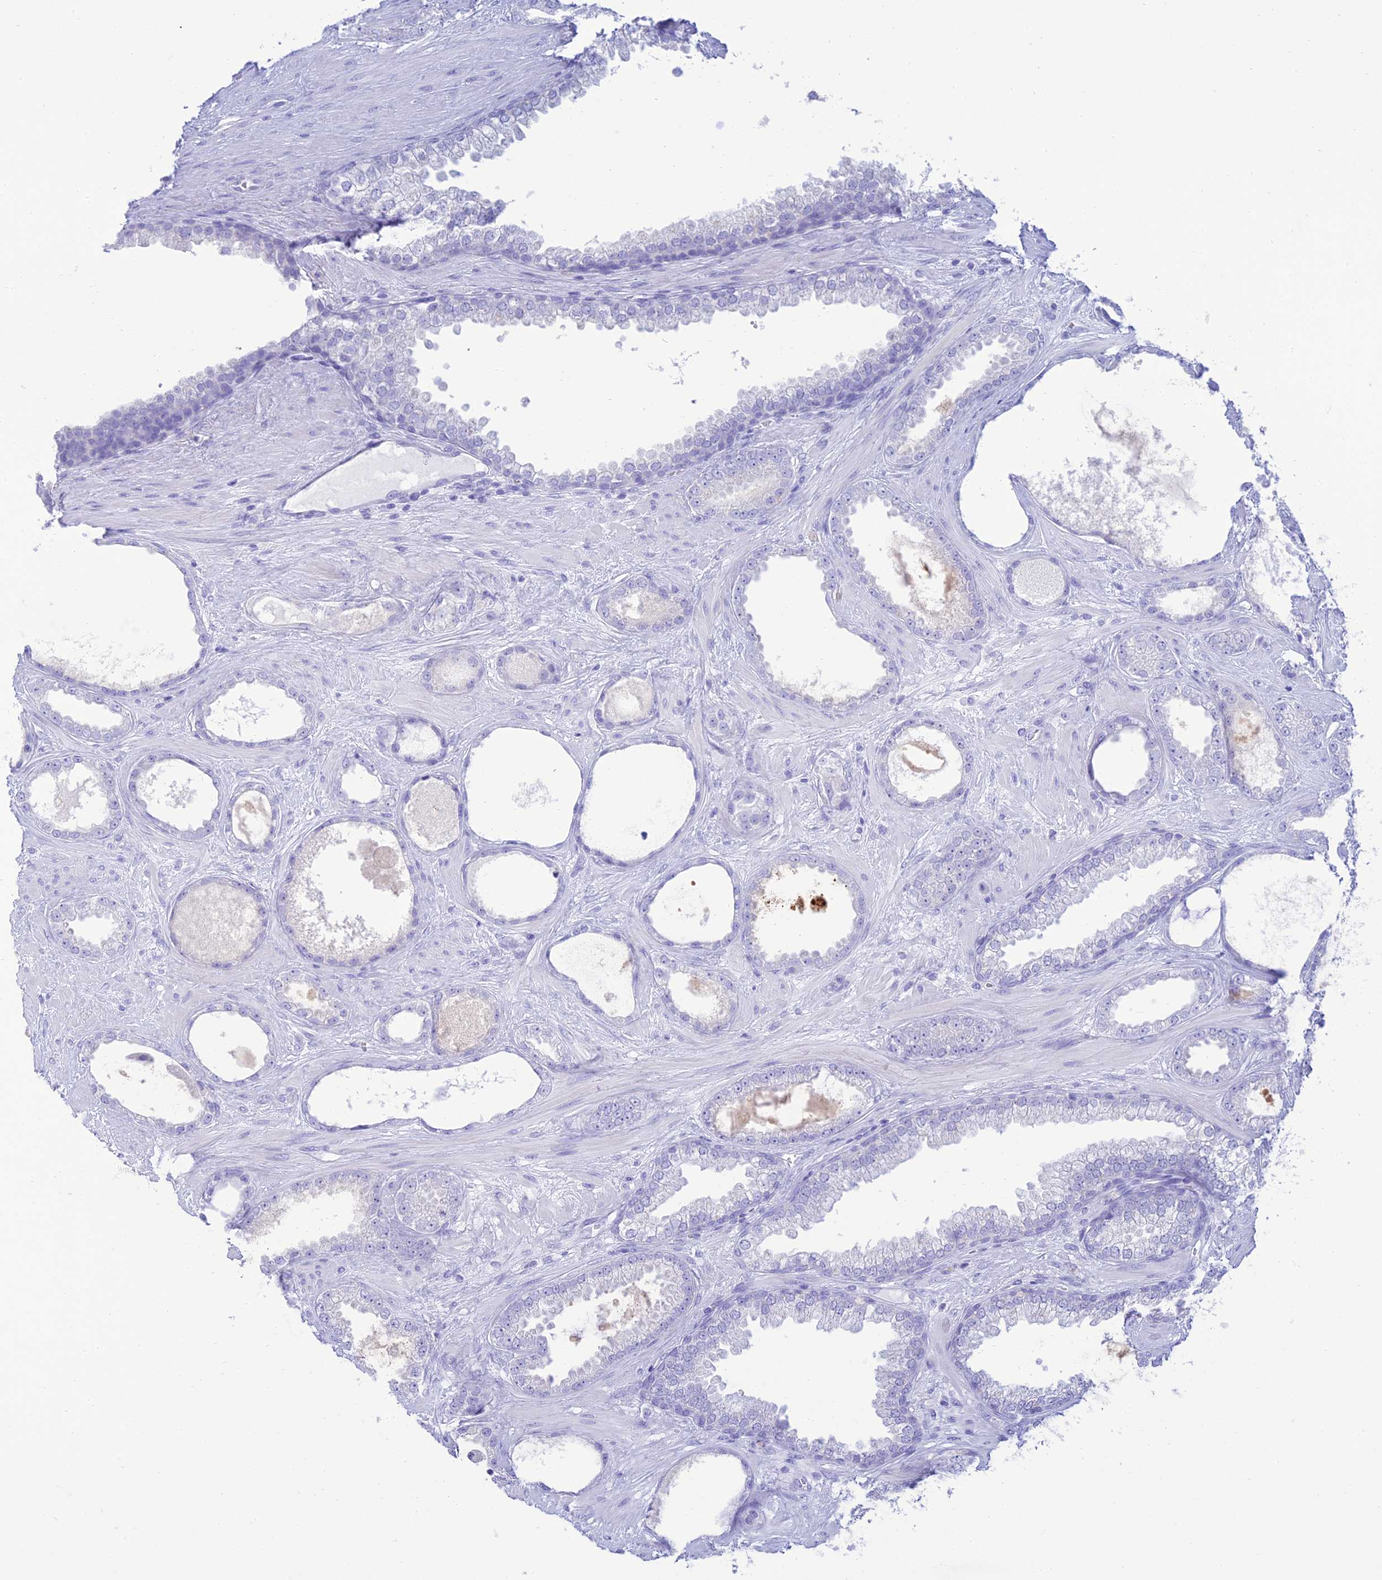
{"staining": {"intensity": "negative", "quantity": "none", "location": "none"}, "tissue": "prostate cancer", "cell_type": "Tumor cells", "image_type": "cancer", "snomed": [{"axis": "morphology", "description": "Adenocarcinoma, Low grade"}, {"axis": "topography", "description": "Prostate"}], "caption": "High magnification brightfield microscopy of prostate cancer stained with DAB (brown) and counterstained with hematoxylin (blue): tumor cells show no significant staining.", "gene": "MAL2", "patient": {"sex": "male", "age": 57}}